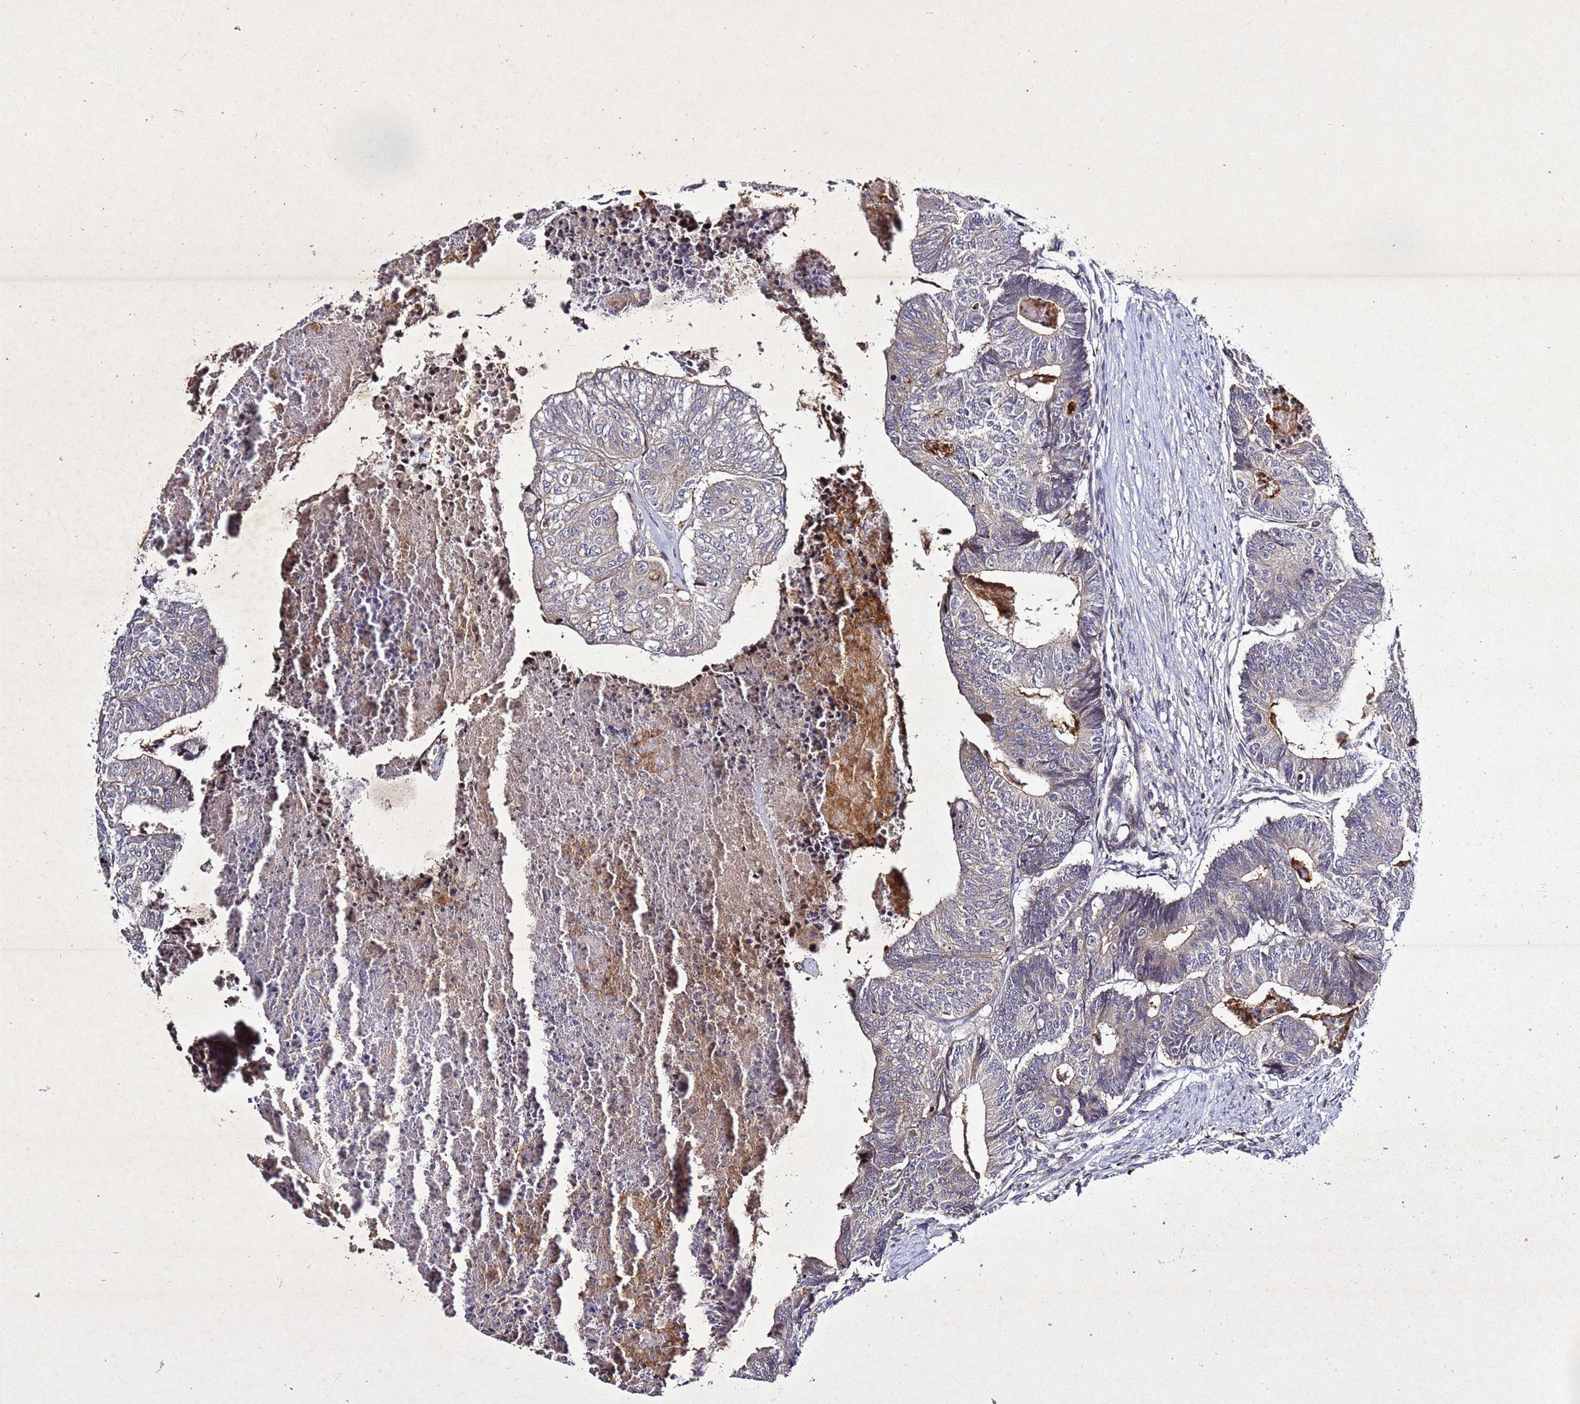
{"staining": {"intensity": "weak", "quantity": "<25%", "location": "cytoplasmic/membranous"}, "tissue": "colorectal cancer", "cell_type": "Tumor cells", "image_type": "cancer", "snomed": [{"axis": "morphology", "description": "Adenocarcinoma, NOS"}, {"axis": "topography", "description": "Colon"}], "caption": "Tumor cells are negative for protein expression in human colorectal cancer.", "gene": "SV2B", "patient": {"sex": "female", "age": 67}}